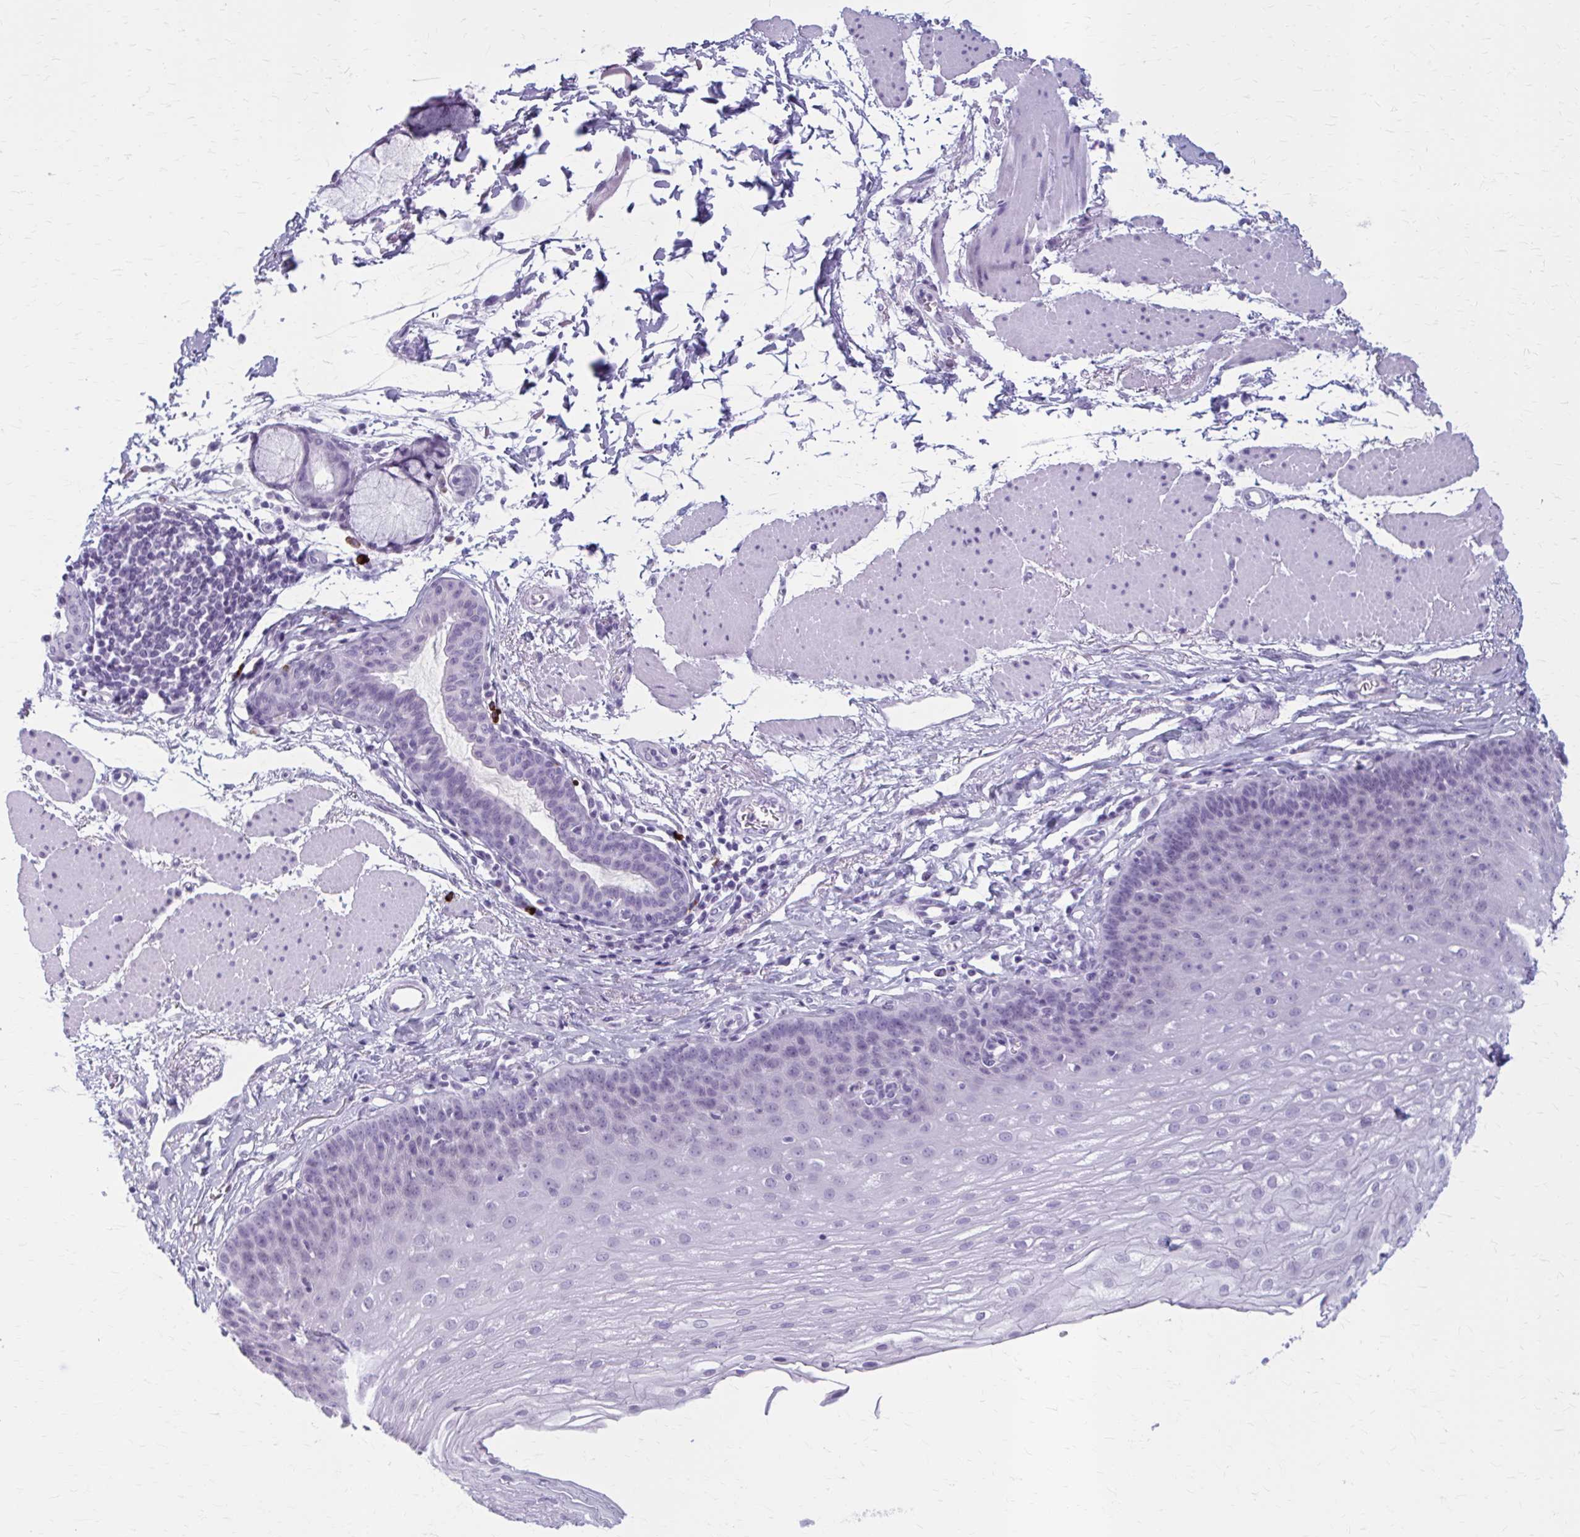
{"staining": {"intensity": "negative", "quantity": "none", "location": "none"}, "tissue": "esophagus", "cell_type": "Squamous epithelial cells", "image_type": "normal", "snomed": [{"axis": "morphology", "description": "Normal tissue, NOS"}, {"axis": "topography", "description": "Esophagus"}], "caption": "DAB immunohistochemical staining of benign esophagus demonstrates no significant expression in squamous epithelial cells.", "gene": "ZDHHC7", "patient": {"sex": "female", "age": 81}}